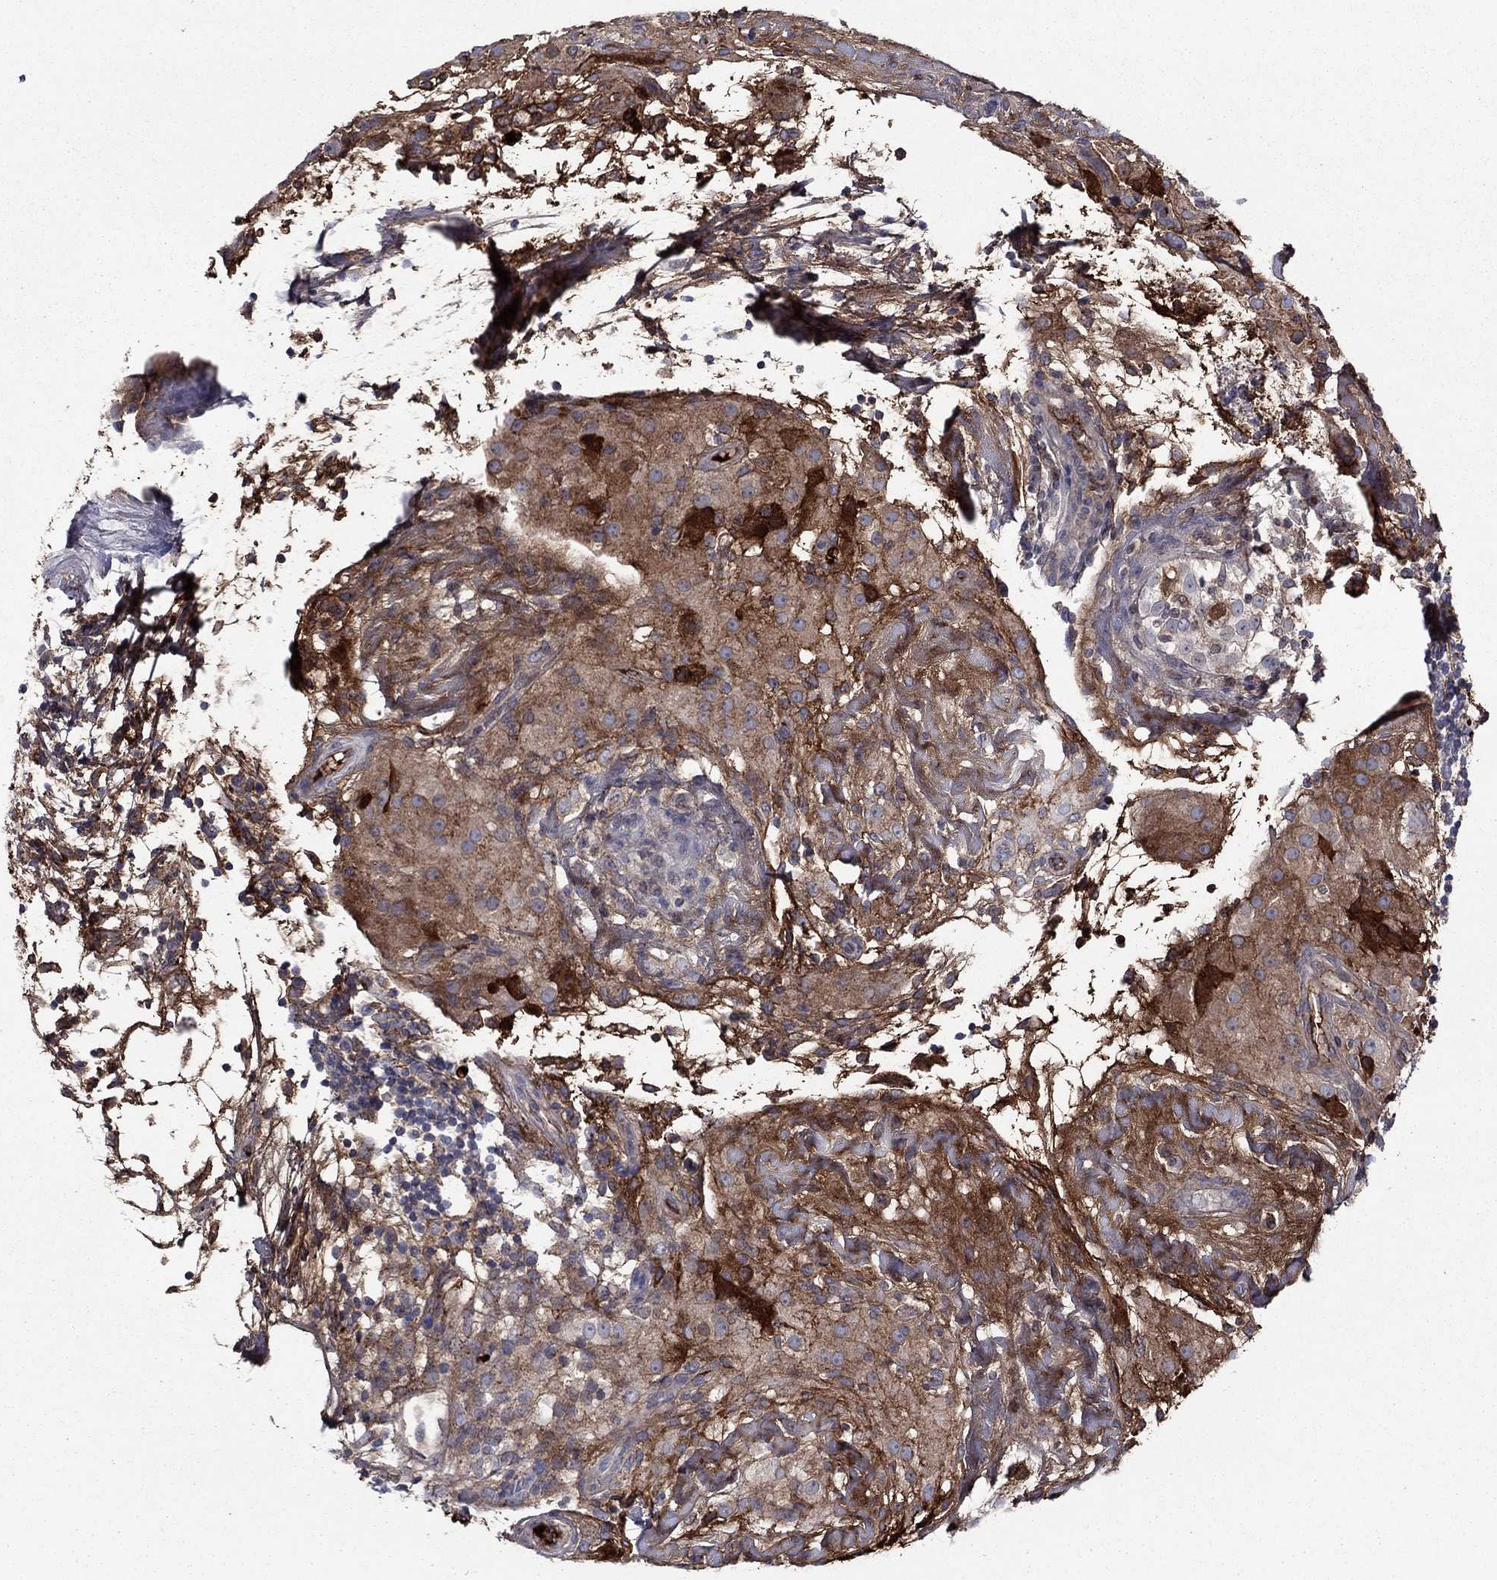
{"staining": {"intensity": "moderate", "quantity": "25%-75%", "location": "cytoplasmic/membranous"}, "tissue": "testis cancer", "cell_type": "Tumor cells", "image_type": "cancer", "snomed": [{"axis": "morphology", "description": "Seminoma, NOS"}, {"axis": "topography", "description": "Testis"}], "caption": "Immunohistochemistry of seminoma (testis) displays medium levels of moderate cytoplasmic/membranous staining in about 25%-75% of tumor cells. Nuclei are stained in blue.", "gene": "HPX", "patient": {"sex": "male", "age": 34}}